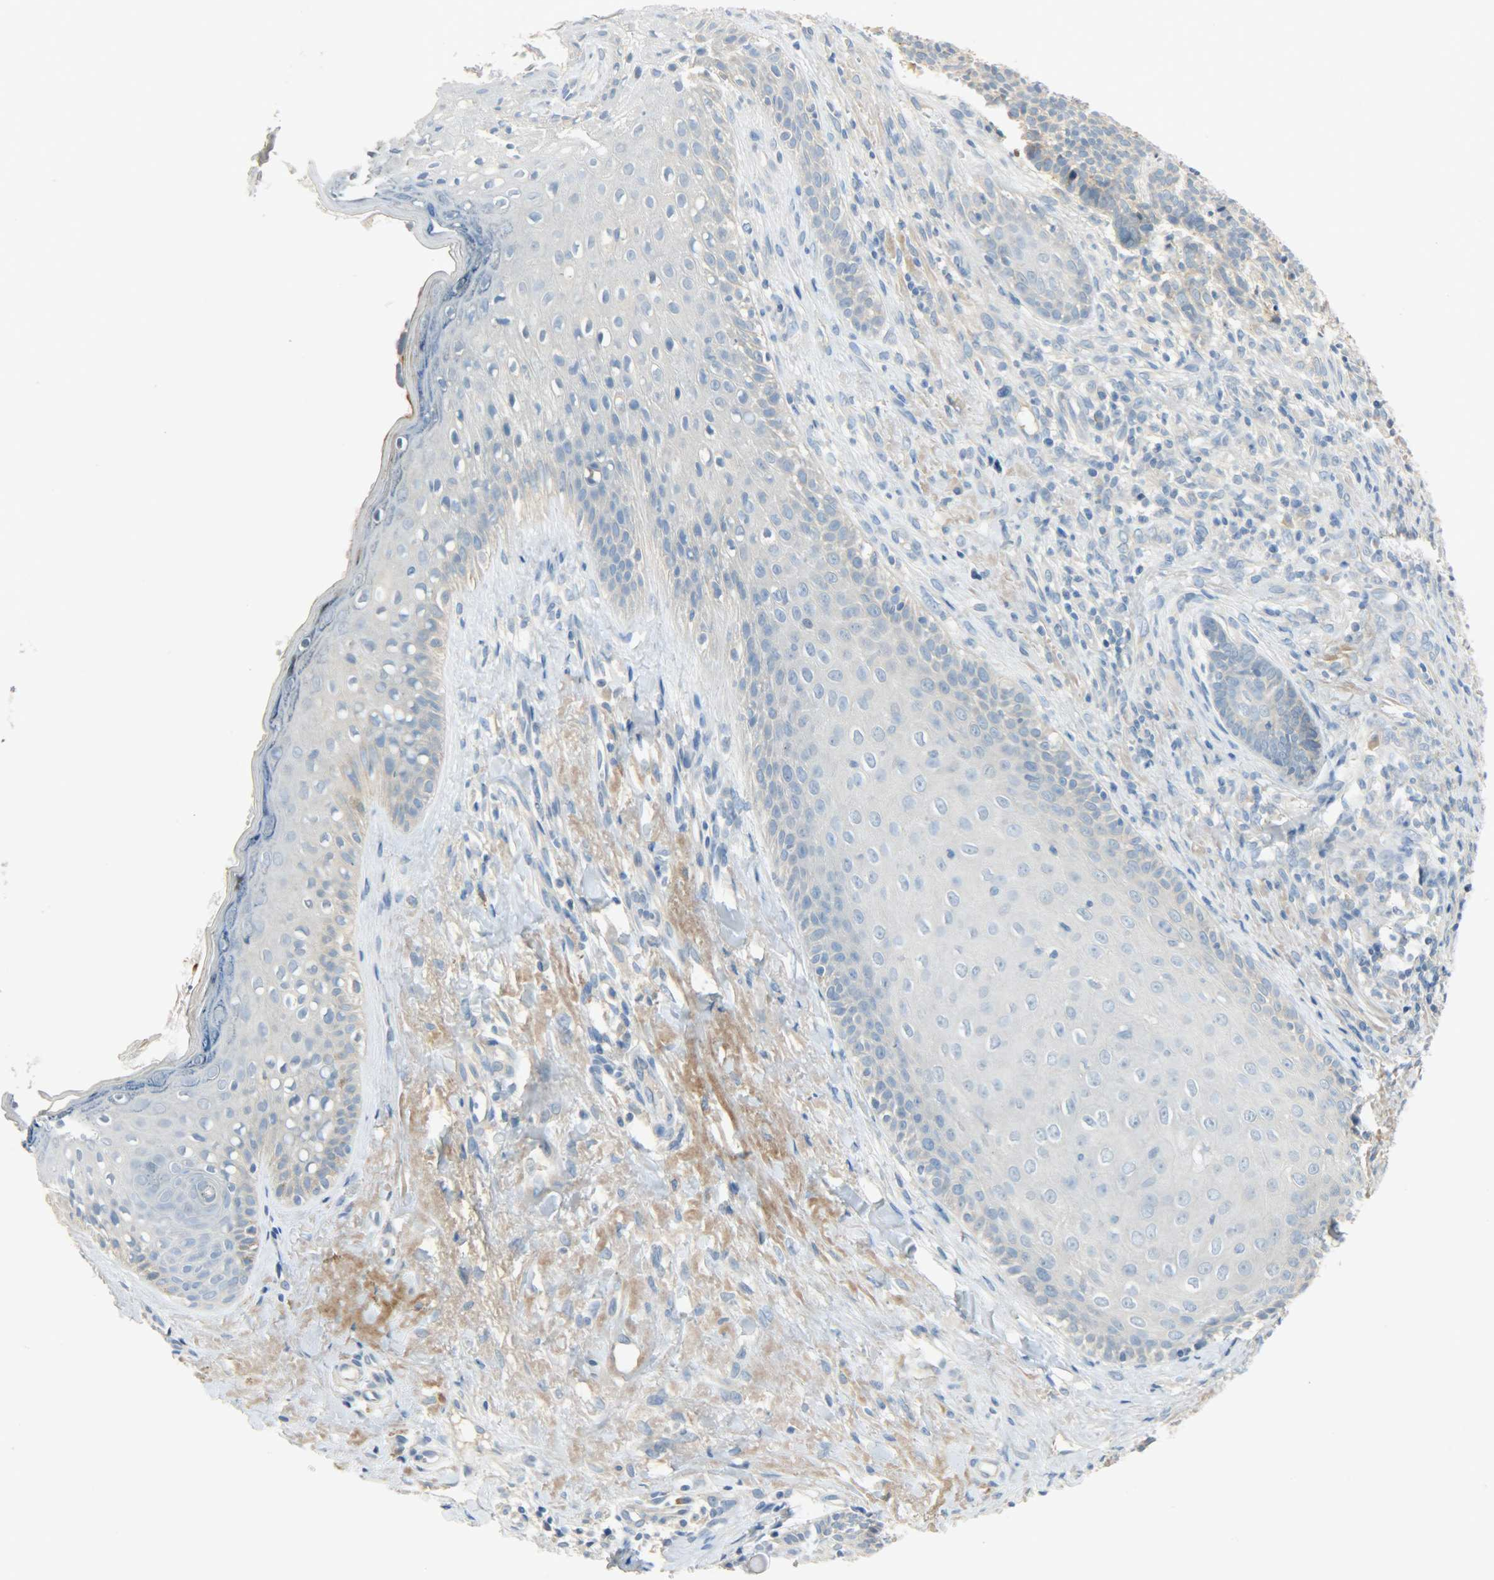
{"staining": {"intensity": "moderate", "quantity": "25%-75%", "location": "cytoplasmic/membranous"}, "tissue": "skin cancer", "cell_type": "Tumor cells", "image_type": "cancer", "snomed": [{"axis": "morphology", "description": "Basal cell carcinoma"}, {"axis": "topography", "description": "Skin"}], "caption": "Immunohistochemical staining of human basal cell carcinoma (skin) exhibits moderate cytoplasmic/membranous protein expression in about 25%-75% of tumor cells.", "gene": "DSG2", "patient": {"sex": "male", "age": 84}}